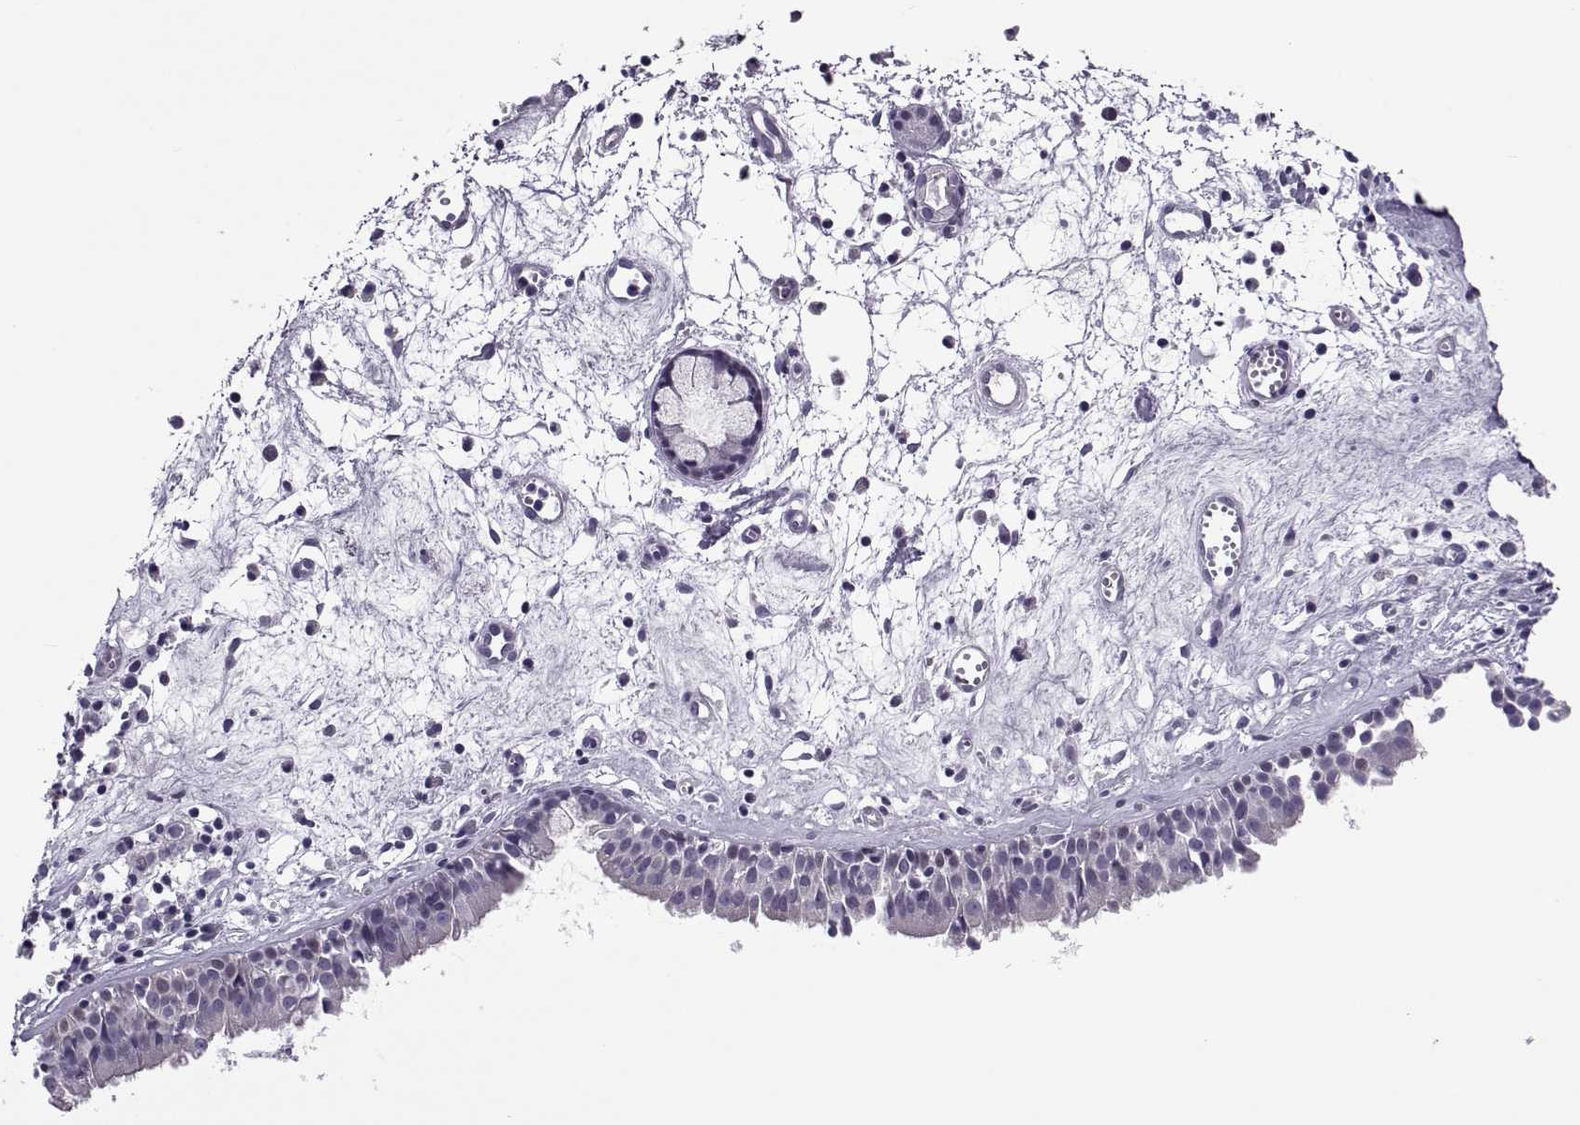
{"staining": {"intensity": "moderate", "quantity": "<25%", "location": "cytoplasmic/membranous"}, "tissue": "nasopharynx", "cell_type": "Respiratory epithelial cells", "image_type": "normal", "snomed": [{"axis": "morphology", "description": "Normal tissue, NOS"}, {"axis": "topography", "description": "Nasopharynx"}], "caption": "Respiratory epithelial cells demonstrate low levels of moderate cytoplasmic/membranous expression in about <25% of cells in unremarkable nasopharynx.", "gene": "OIP5", "patient": {"sex": "male", "age": 61}}